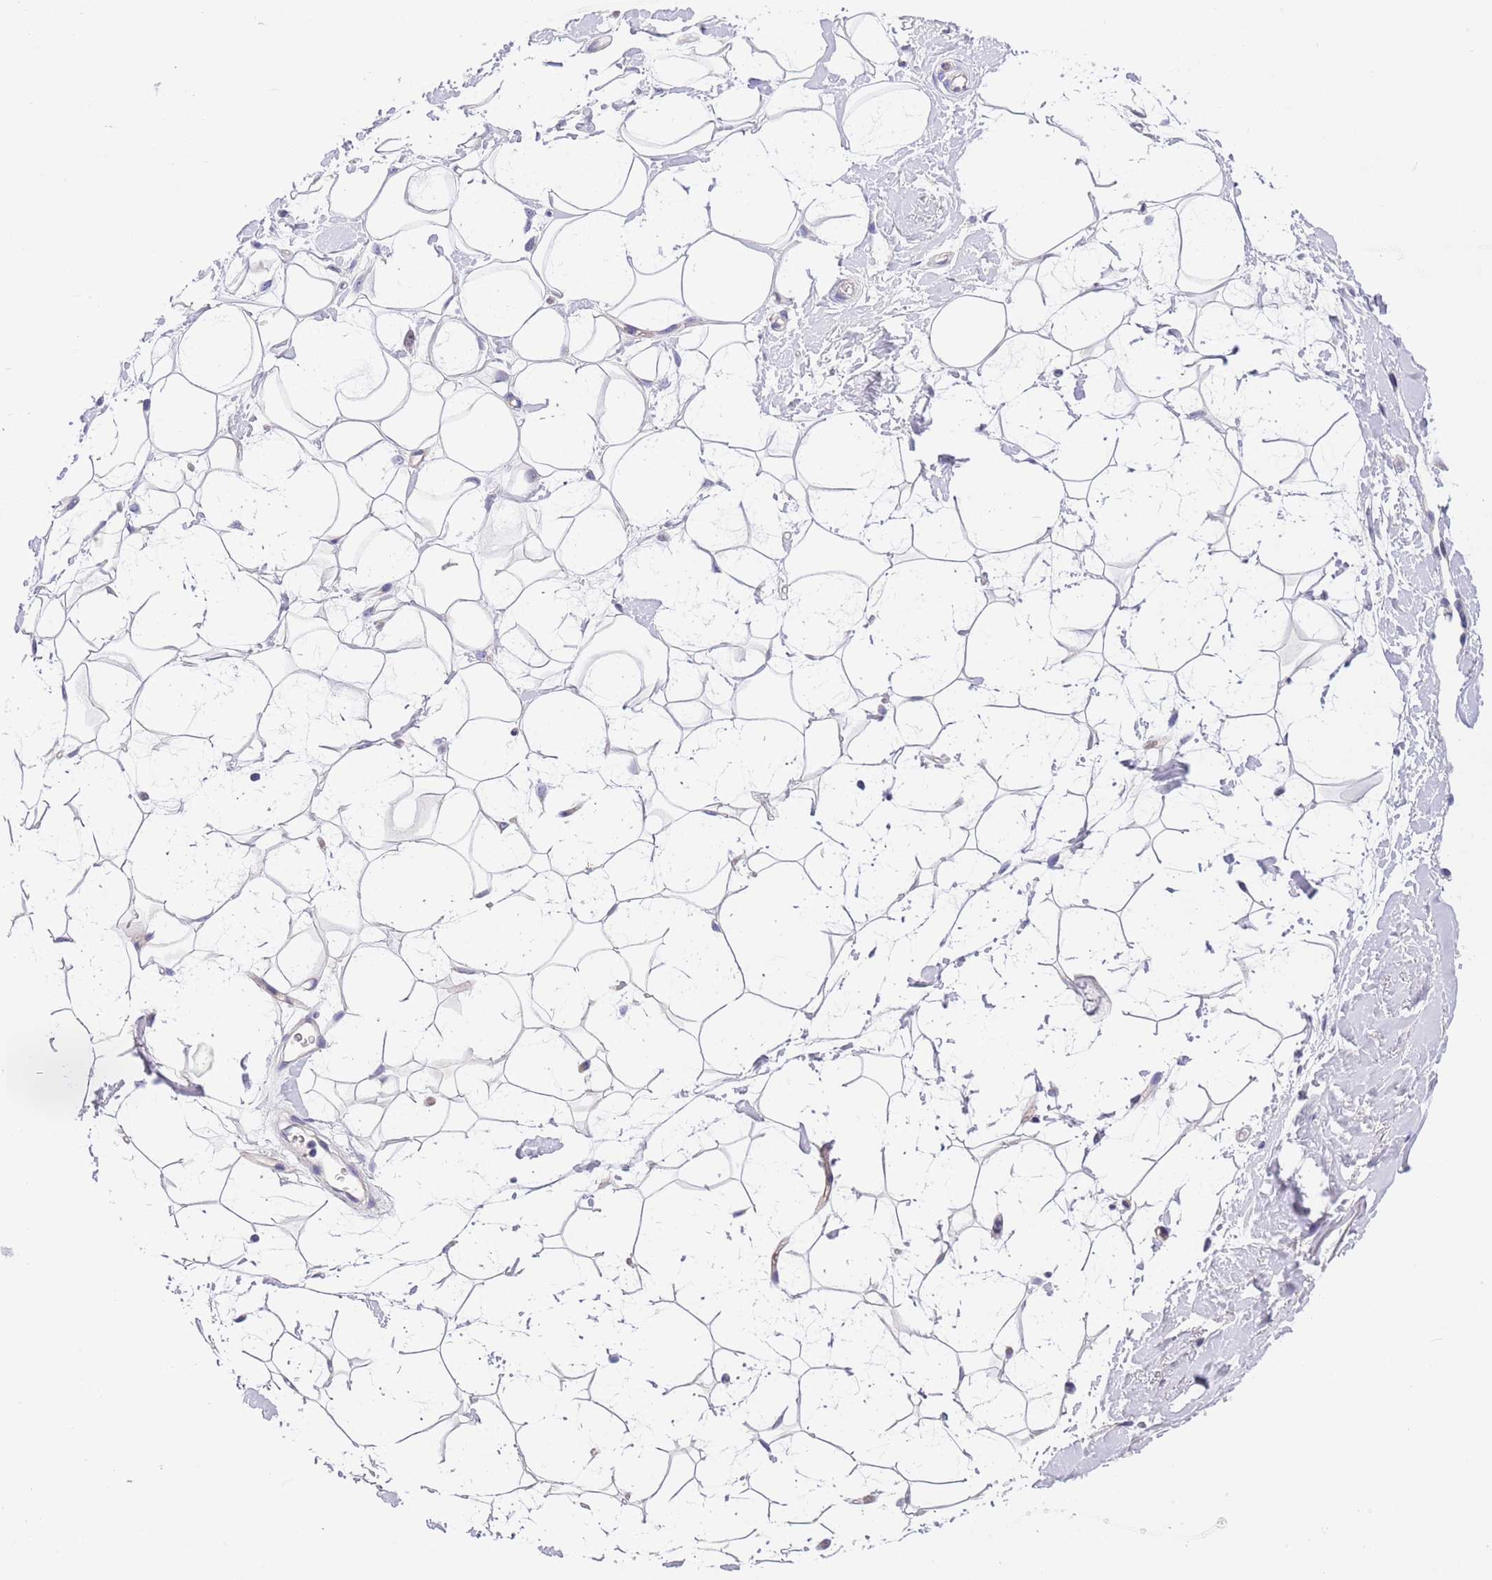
{"staining": {"intensity": "negative", "quantity": "none", "location": "none"}, "tissue": "adipose tissue", "cell_type": "Adipocytes", "image_type": "normal", "snomed": [{"axis": "morphology", "description": "Normal tissue, NOS"}, {"axis": "topography", "description": "Breast"}], "caption": "A high-resolution photomicrograph shows immunohistochemistry (IHC) staining of normal adipose tissue, which shows no significant staining in adipocytes.", "gene": "NET1", "patient": {"sex": "female", "age": 26}}